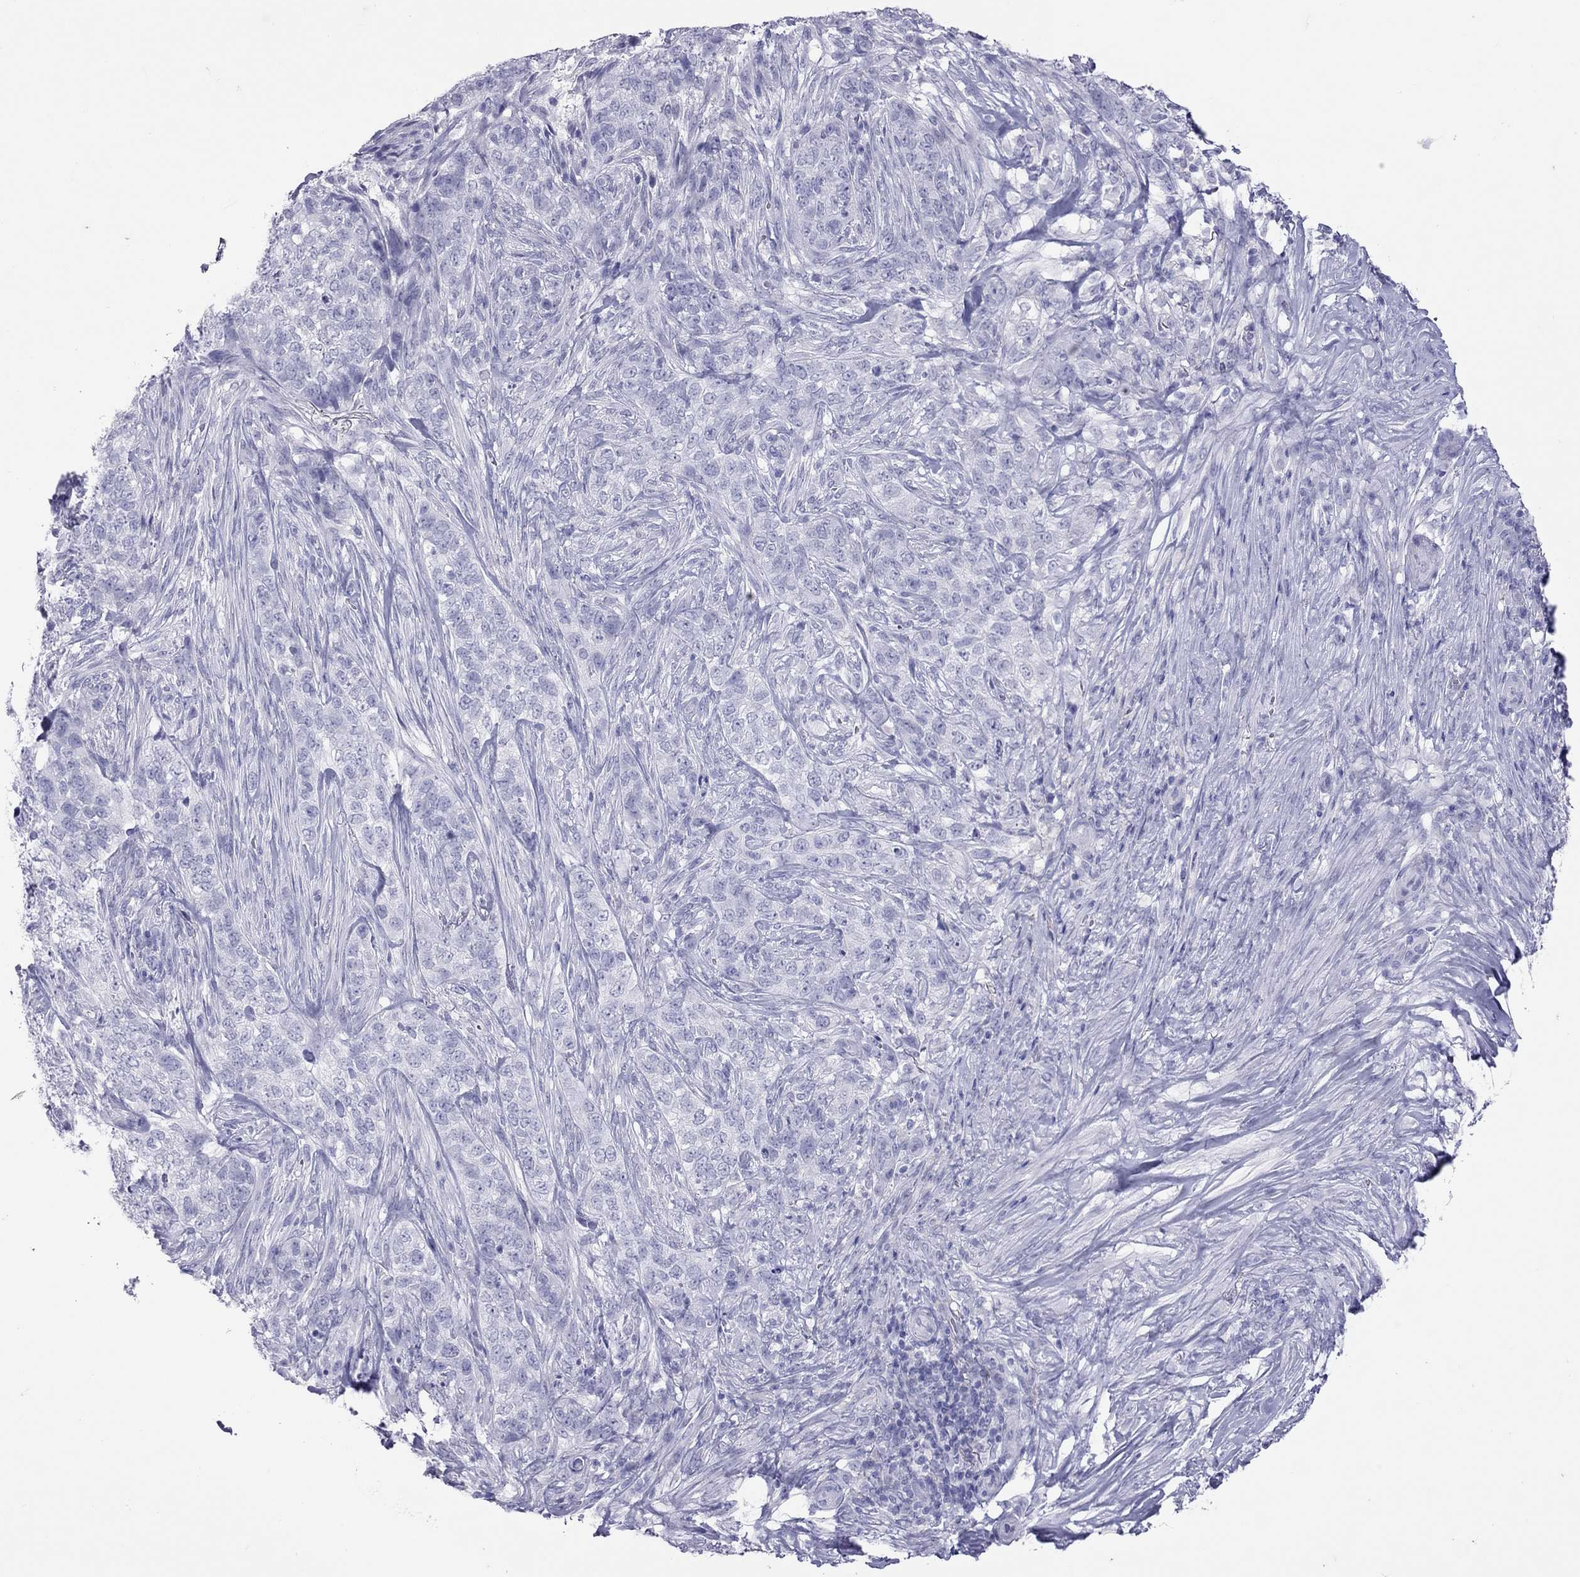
{"staining": {"intensity": "negative", "quantity": "none", "location": "none"}, "tissue": "skin cancer", "cell_type": "Tumor cells", "image_type": "cancer", "snomed": [{"axis": "morphology", "description": "Basal cell carcinoma"}, {"axis": "topography", "description": "Skin"}], "caption": "This histopathology image is of skin basal cell carcinoma stained with immunohistochemistry (IHC) to label a protein in brown with the nuclei are counter-stained blue. There is no positivity in tumor cells.", "gene": "MUC16", "patient": {"sex": "female", "age": 69}}